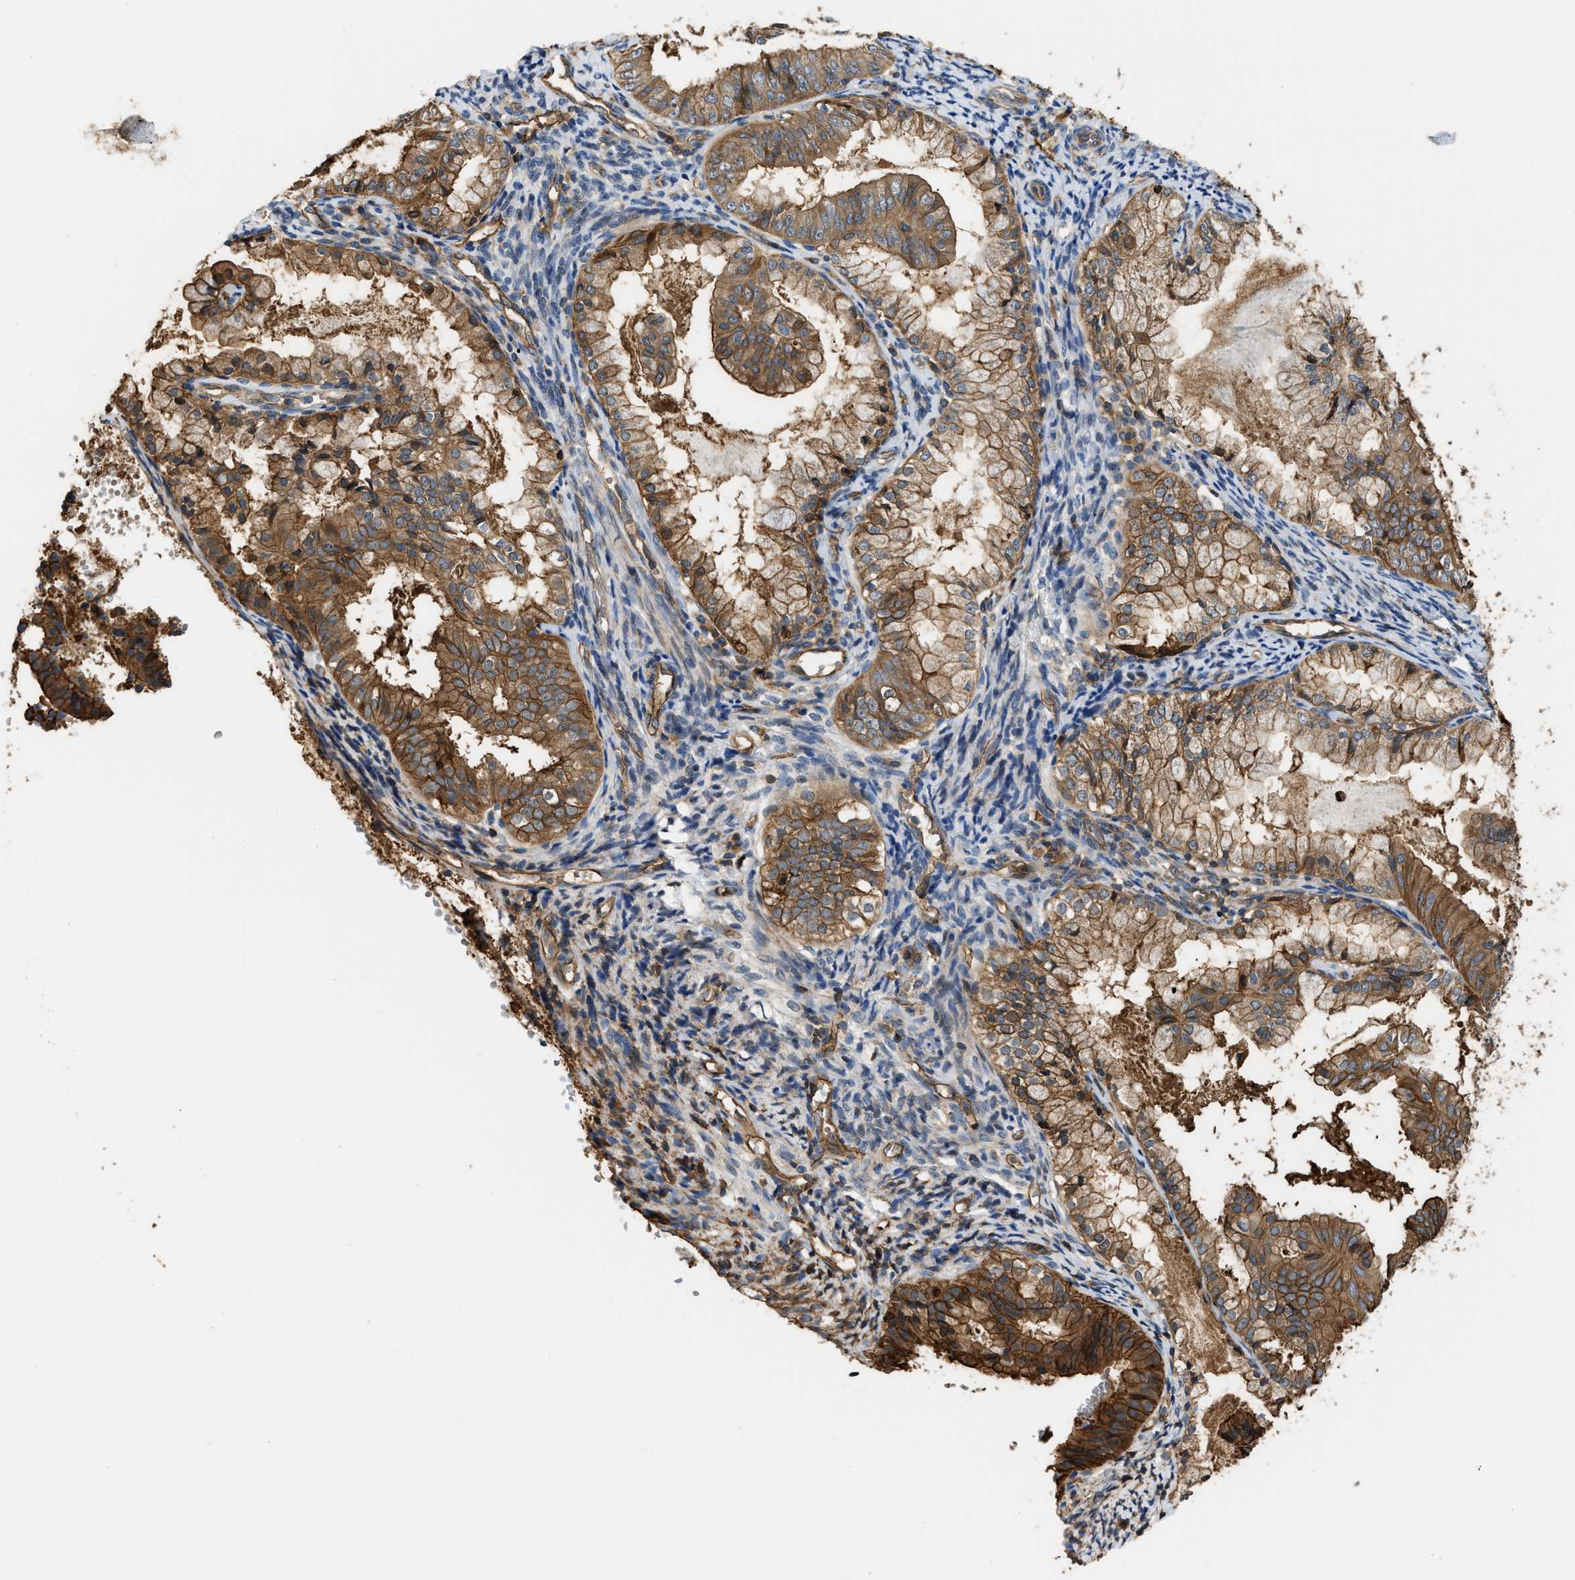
{"staining": {"intensity": "strong", "quantity": ">75%", "location": "cytoplasmic/membranous"}, "tissue": "endometrial cancer", "cell_type": "Tumor cells", "image_type": "cancer", "snomed": [{"axis": "morphology", "description": "Adenocarcinoma, NOS"}, {"axis": "topography", "description": "Endometrium"}], "caption": "IHC (DAB (3,3'-diaminobenzidine)) staining of endometrial cancer (adenocarcinoma) displays strong cytoplasmic/membranous protein expression in about >75% of tumor cells. Immunohistochemistry stains the protein of interest in brown and the nuclei are stained blue.", "gene": "DDHD2", "patient": {"sex": "female", "age": 63}}